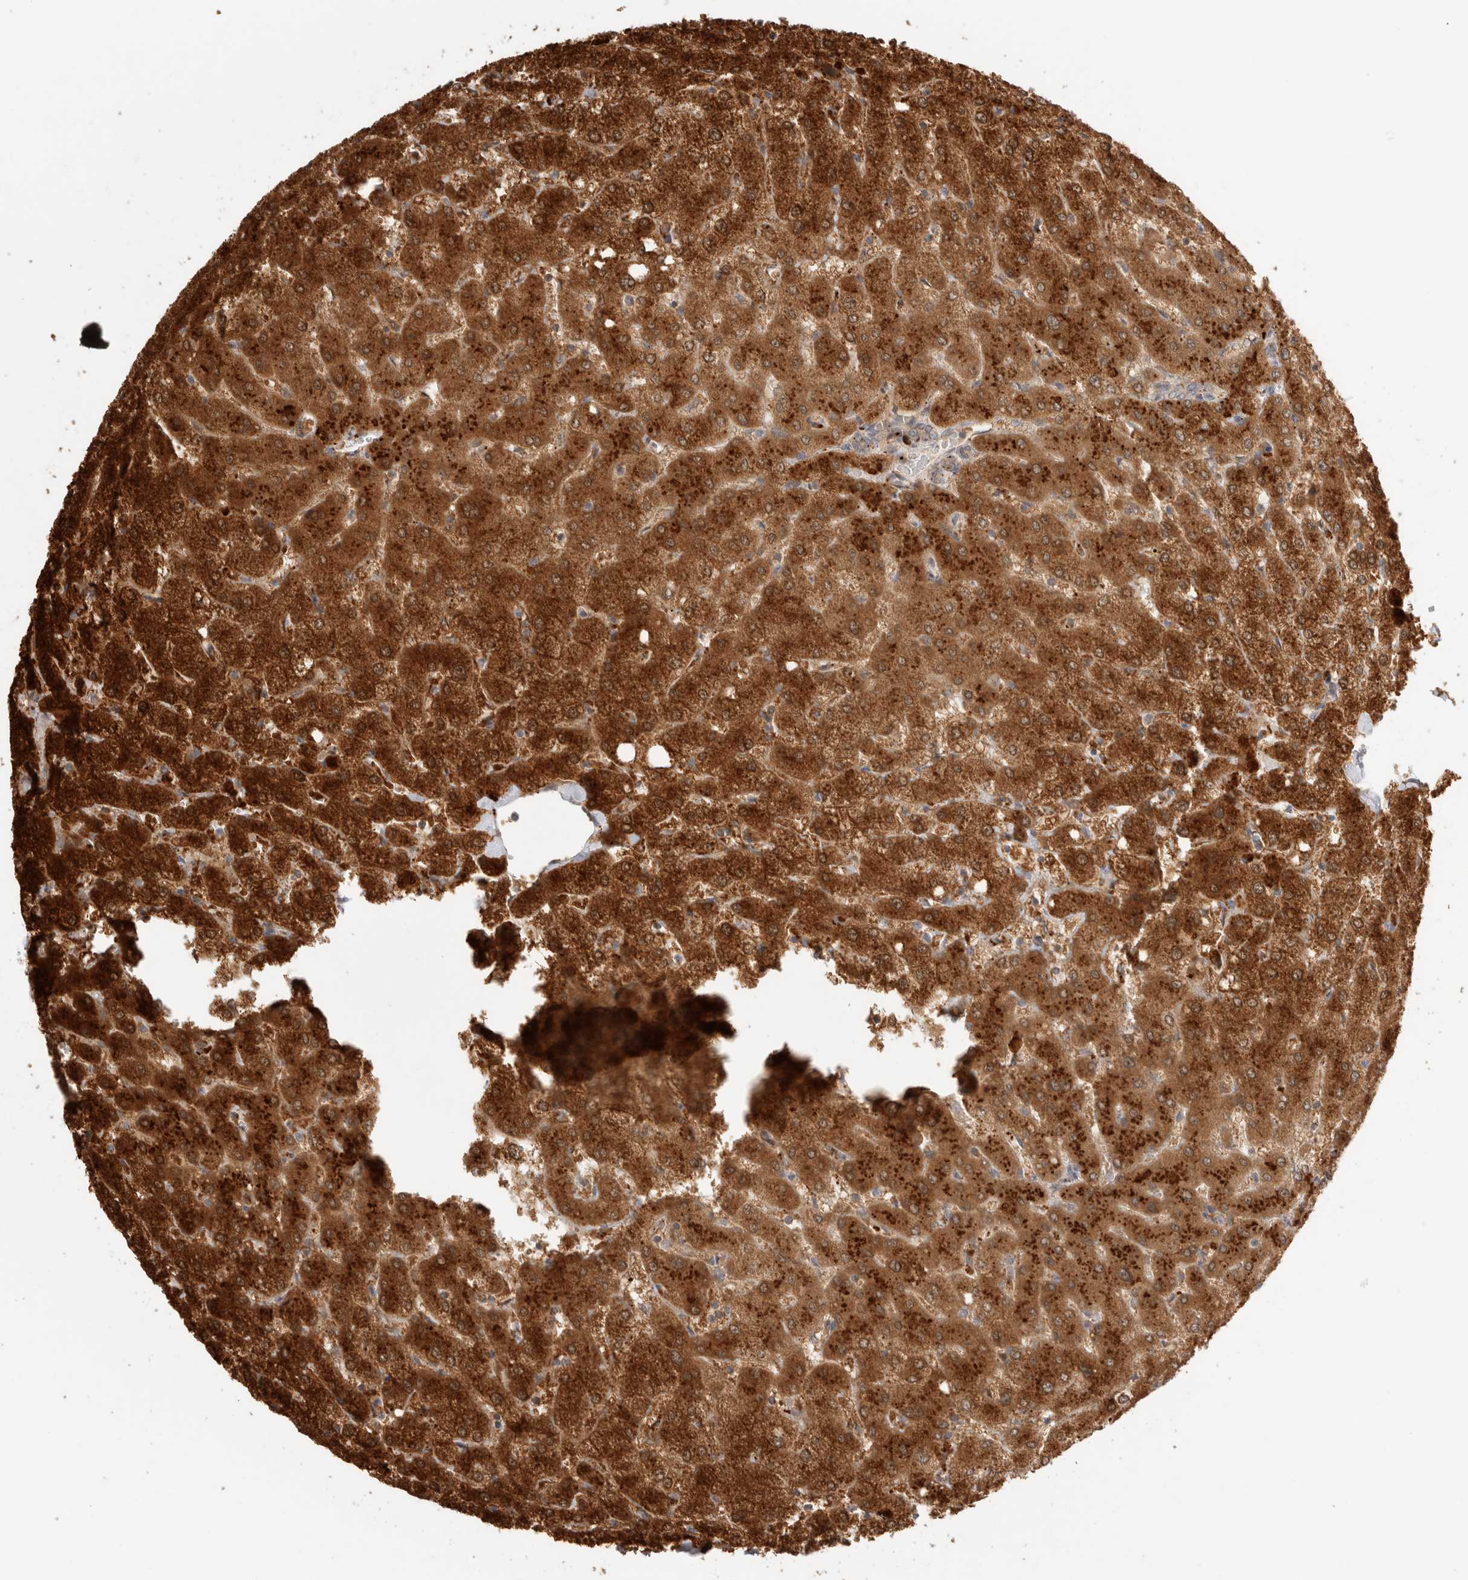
{"staining": {"intensity": "negative", "quantity": "none", "location": "none"}, "tissue": "liver", "cell_type": "Cholangiocytes", "image_type": "normal", "snomed": [{"axis": "morphology", "description": "Normal tissue, NOS"}, {"axis": "topography", "description": "Liver"}], "caption": "IHC of normal human liver exhibits no expression in cholangiocytes.", "gene": "ACTL9", "patient": {"sex": "female", "age": 54}}